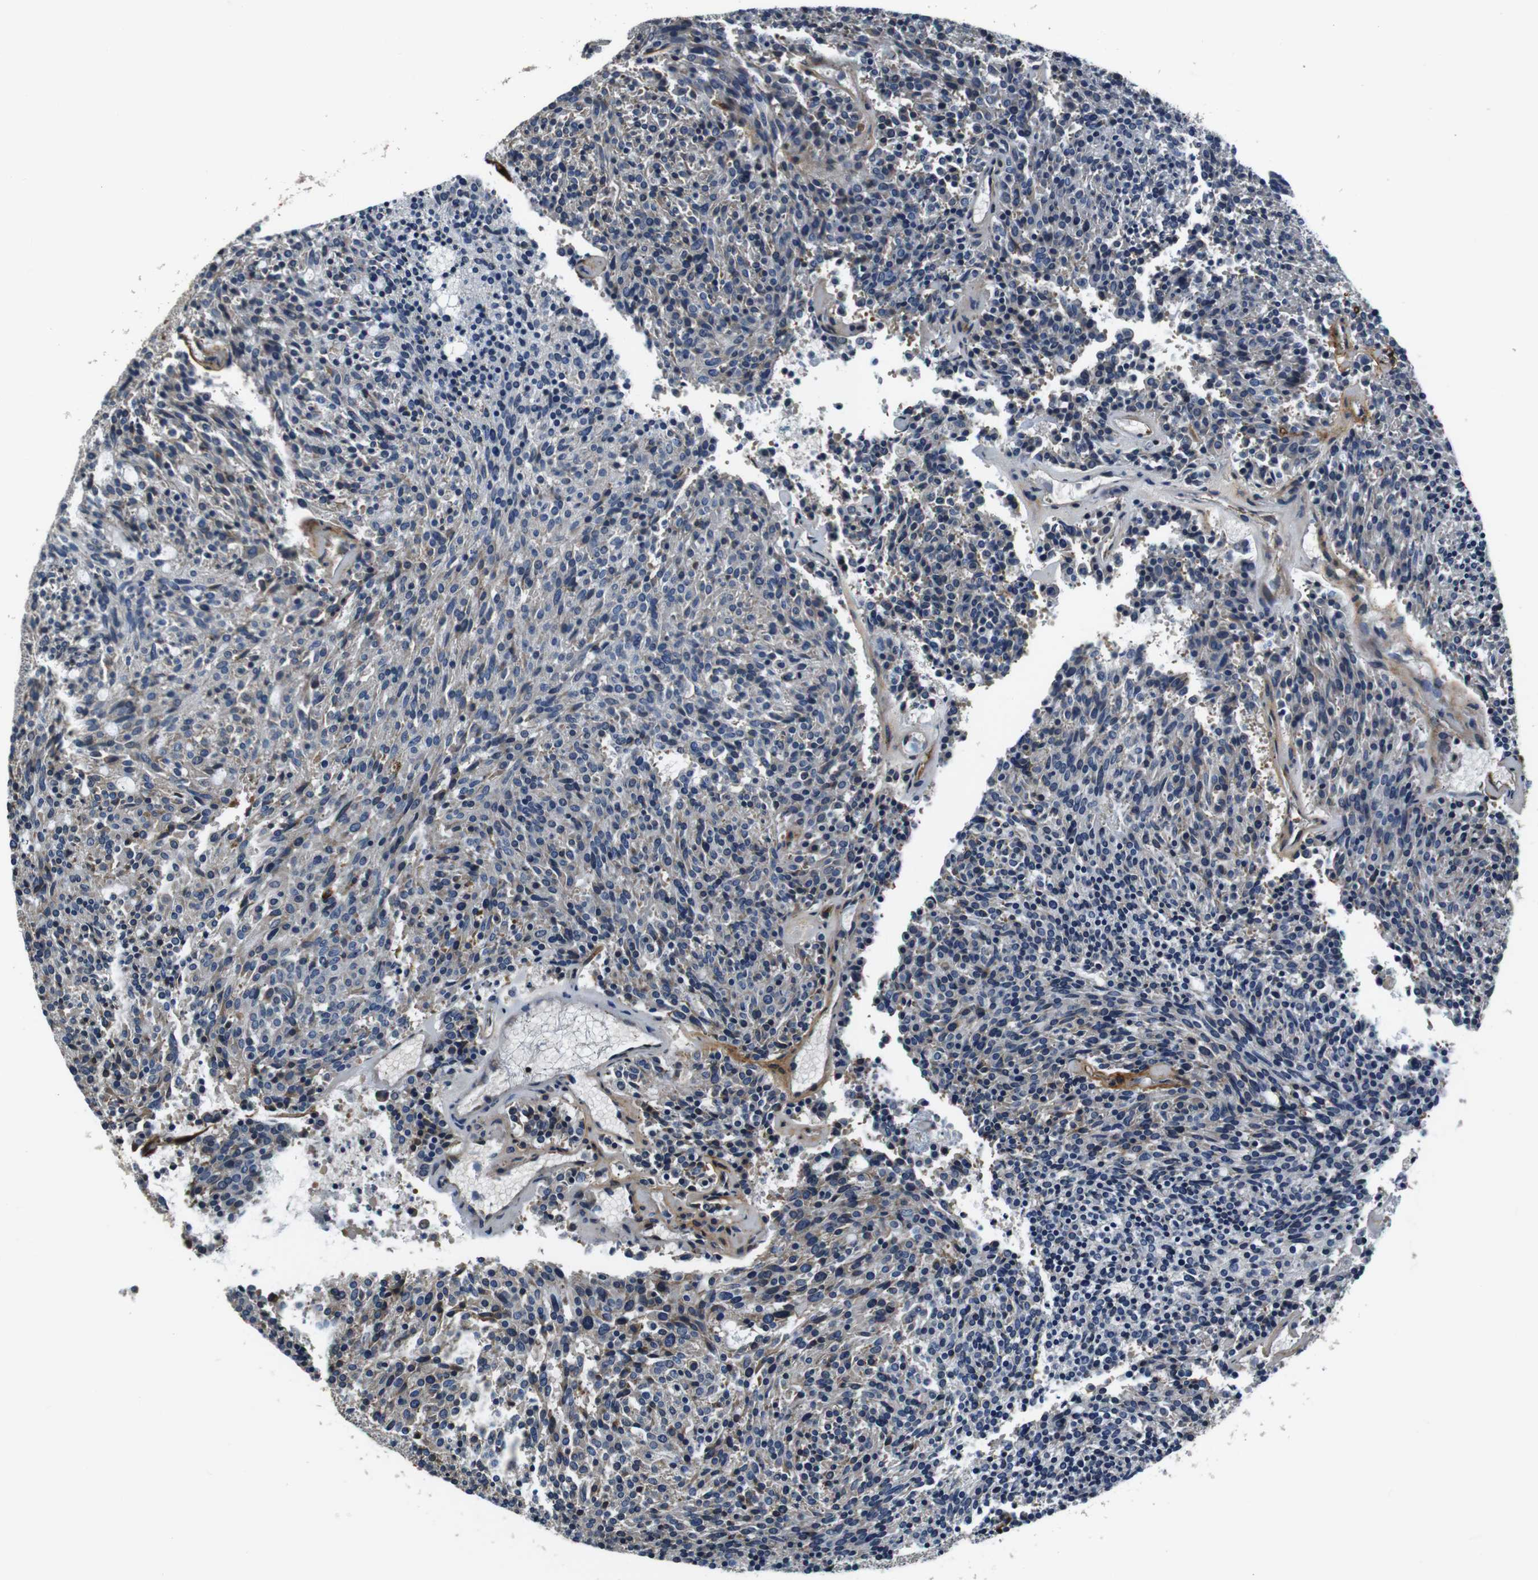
{"staining": {"intensity": "negative", "quantity": "none", "location": "none"}, "tissue": "carcinoid", "cell_type": "Tumor cells", "image_type": "cancer", "snomed": [{"axis": "morphology", "description": "Carcinoid, malignant, NOS"}, {"axis": "topography", "description": "Pancreas"}], "caption": "The histopathology image displays no staining of tumor cells in malignant carcinoid.", "gene": "COL1A1", "patient": {"sex": "female", "age": 54}}